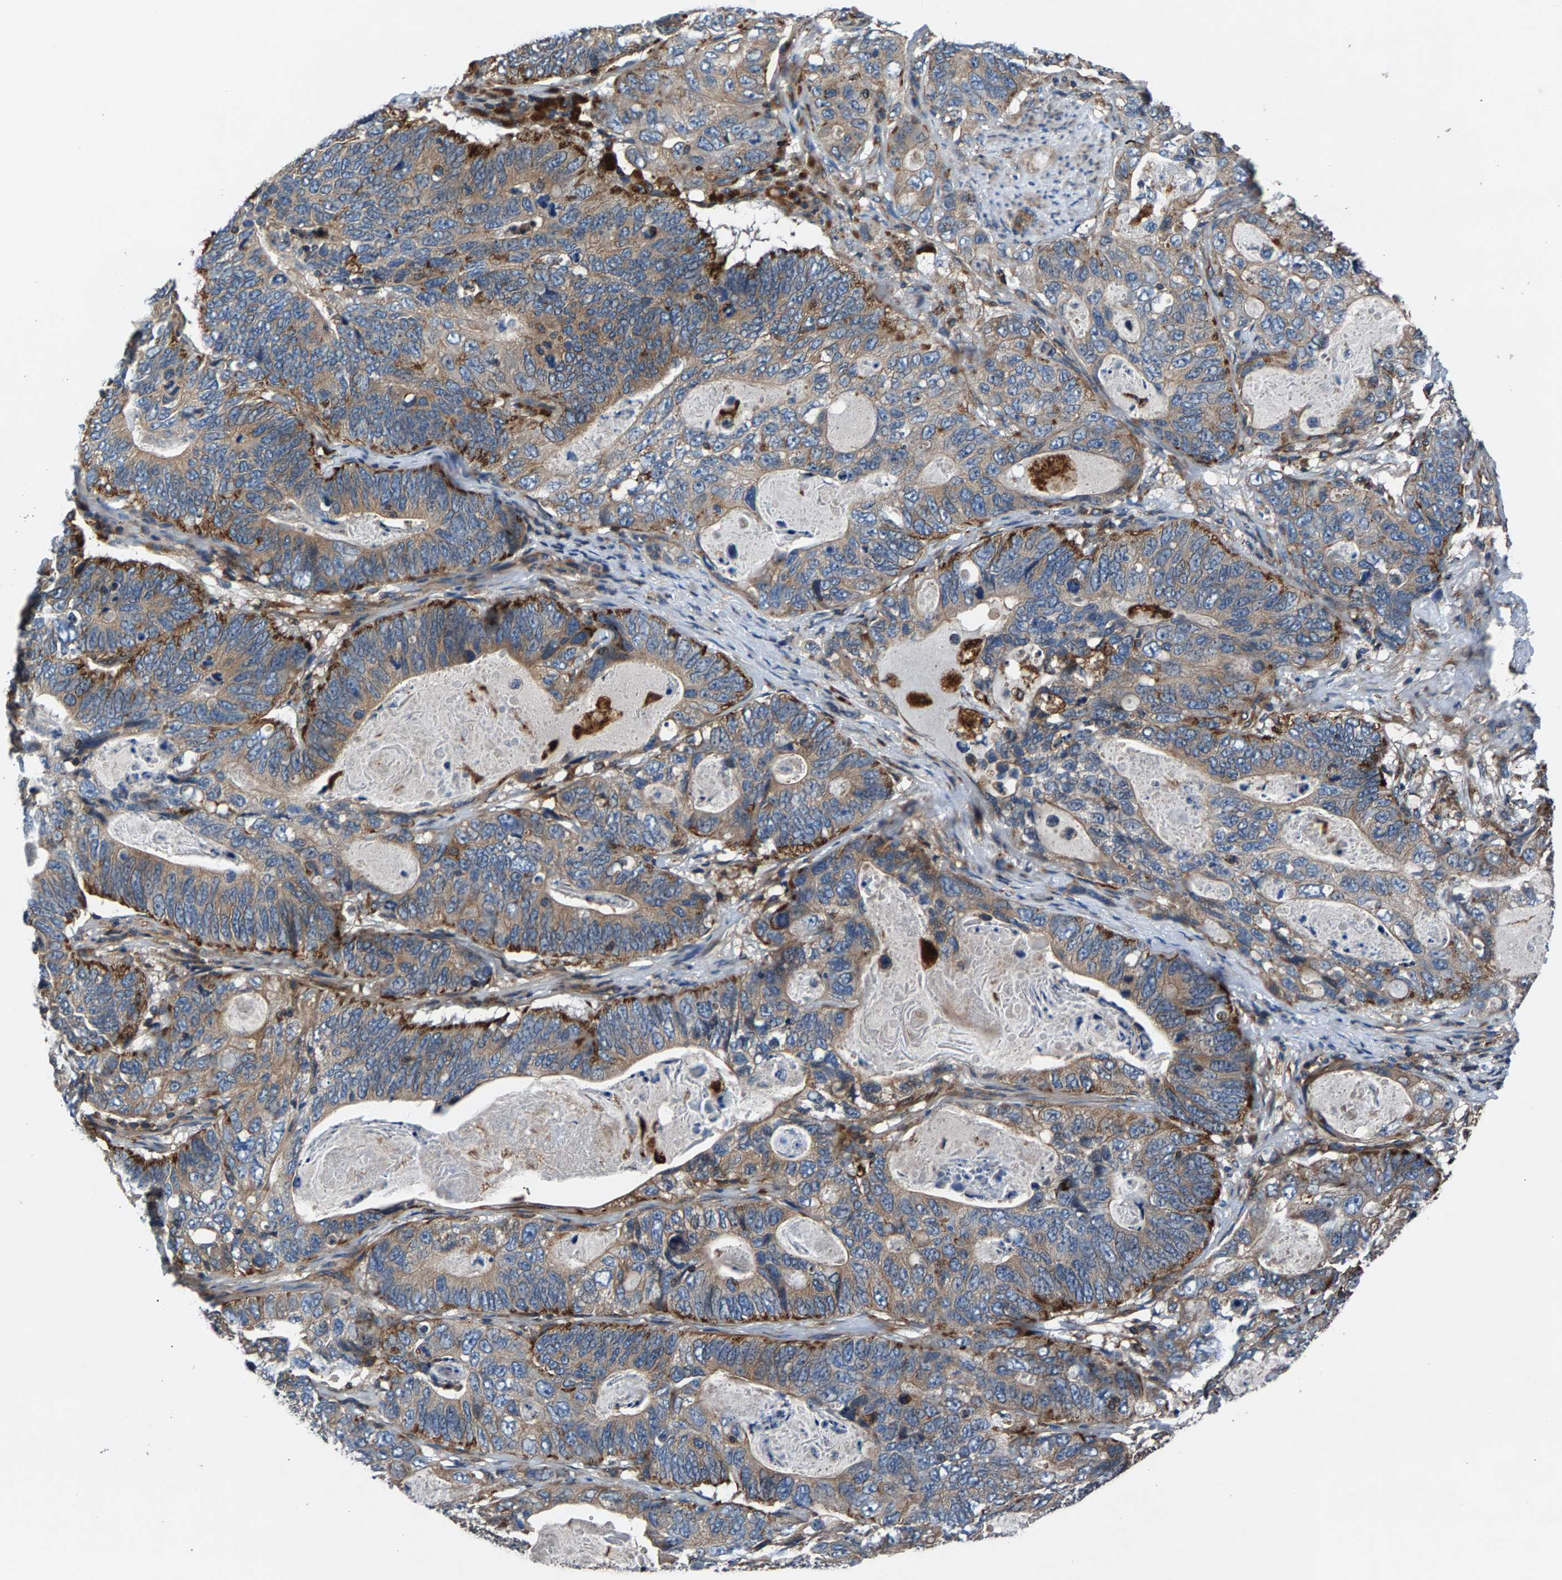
{"staining": {"intensity": "moderate", "quantity": "25%-75%", "location": "cytoplasmic/membranous"}, "tissue": "stomach cancer", "cell_type": "Tumor cells", "image_type": "cancer", "snomed": [{"axis": "morphology", "description": "Normal tissue, NOS"}, {"axis": "morphology", "description": "Adenocarcinoma, NOS"}, {"axis": "topography", "description": "Stomach"}], "caption": "This photomicrograph shows stomach adenocarcinoma stained with immunohistochemistry to label a protein in brown. The cytoplasmic/membranous of tumor cells show moderate positivity for the protein. Nuclei are counter-stained blue.", "gene": "LPCAT1", "patient": {"sex": "female", "age": 89}}